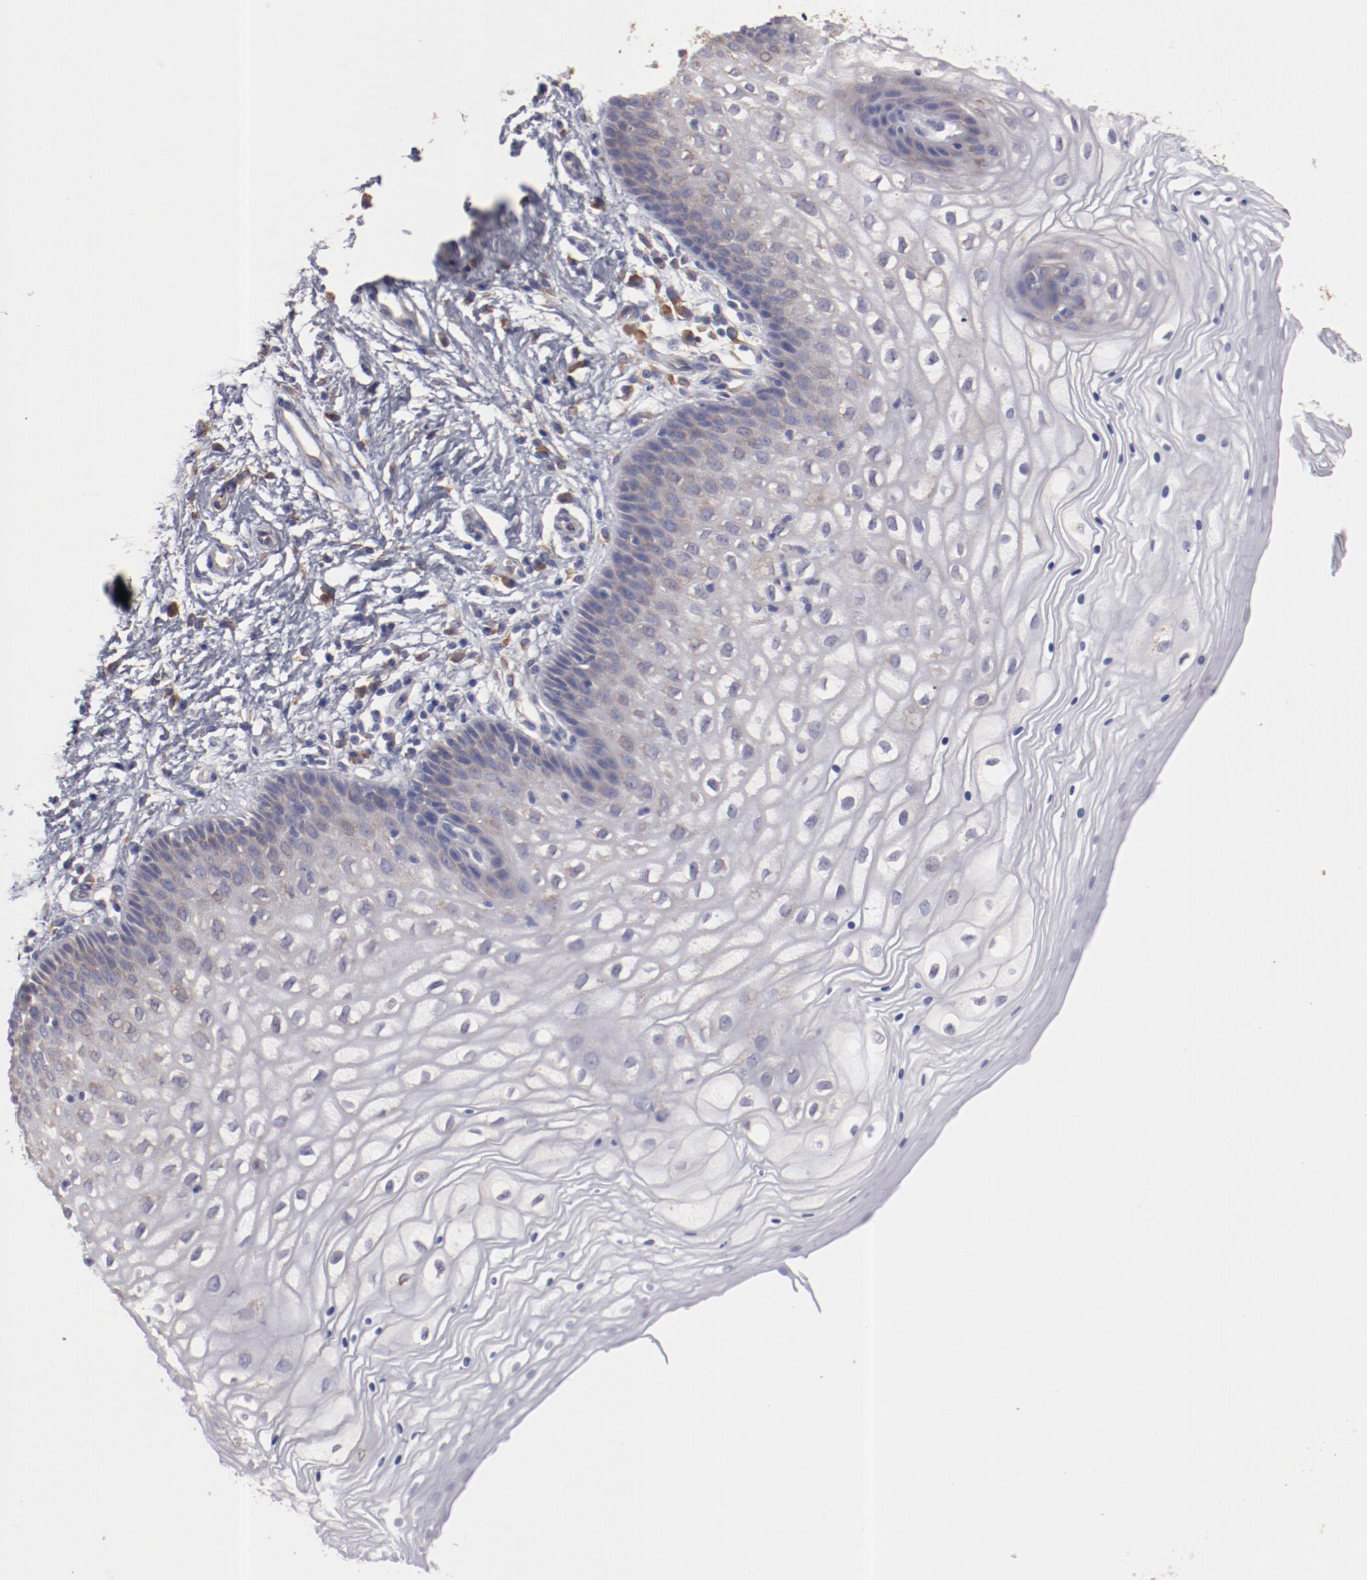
{"staining": {"intensity": "weak", "quantity": "25%-75%", "location": "cytoplasmic/membranous"}, "tissue": "vagina", "cell_type": "Squamous epithelial cells", "image_type": "normal", "snomed": [{"axis": "morphology", "description": "Normal tissue, NOS"}, {"axis": "topography", "description": "Vagina"}], "caption": "Immunohistochemistry (IHC) histopathology image of unremarkable vagina: vagina stained using immunohistochemistry displays low levels of weak protein expression localized specifically in the cytoplasmic/membranous of squamous epithelial cells, appearing as a cytoplasmic/membranous brown color.", "gene": "ENTPD5", "patient": {"sex": "female", "age": 34}}